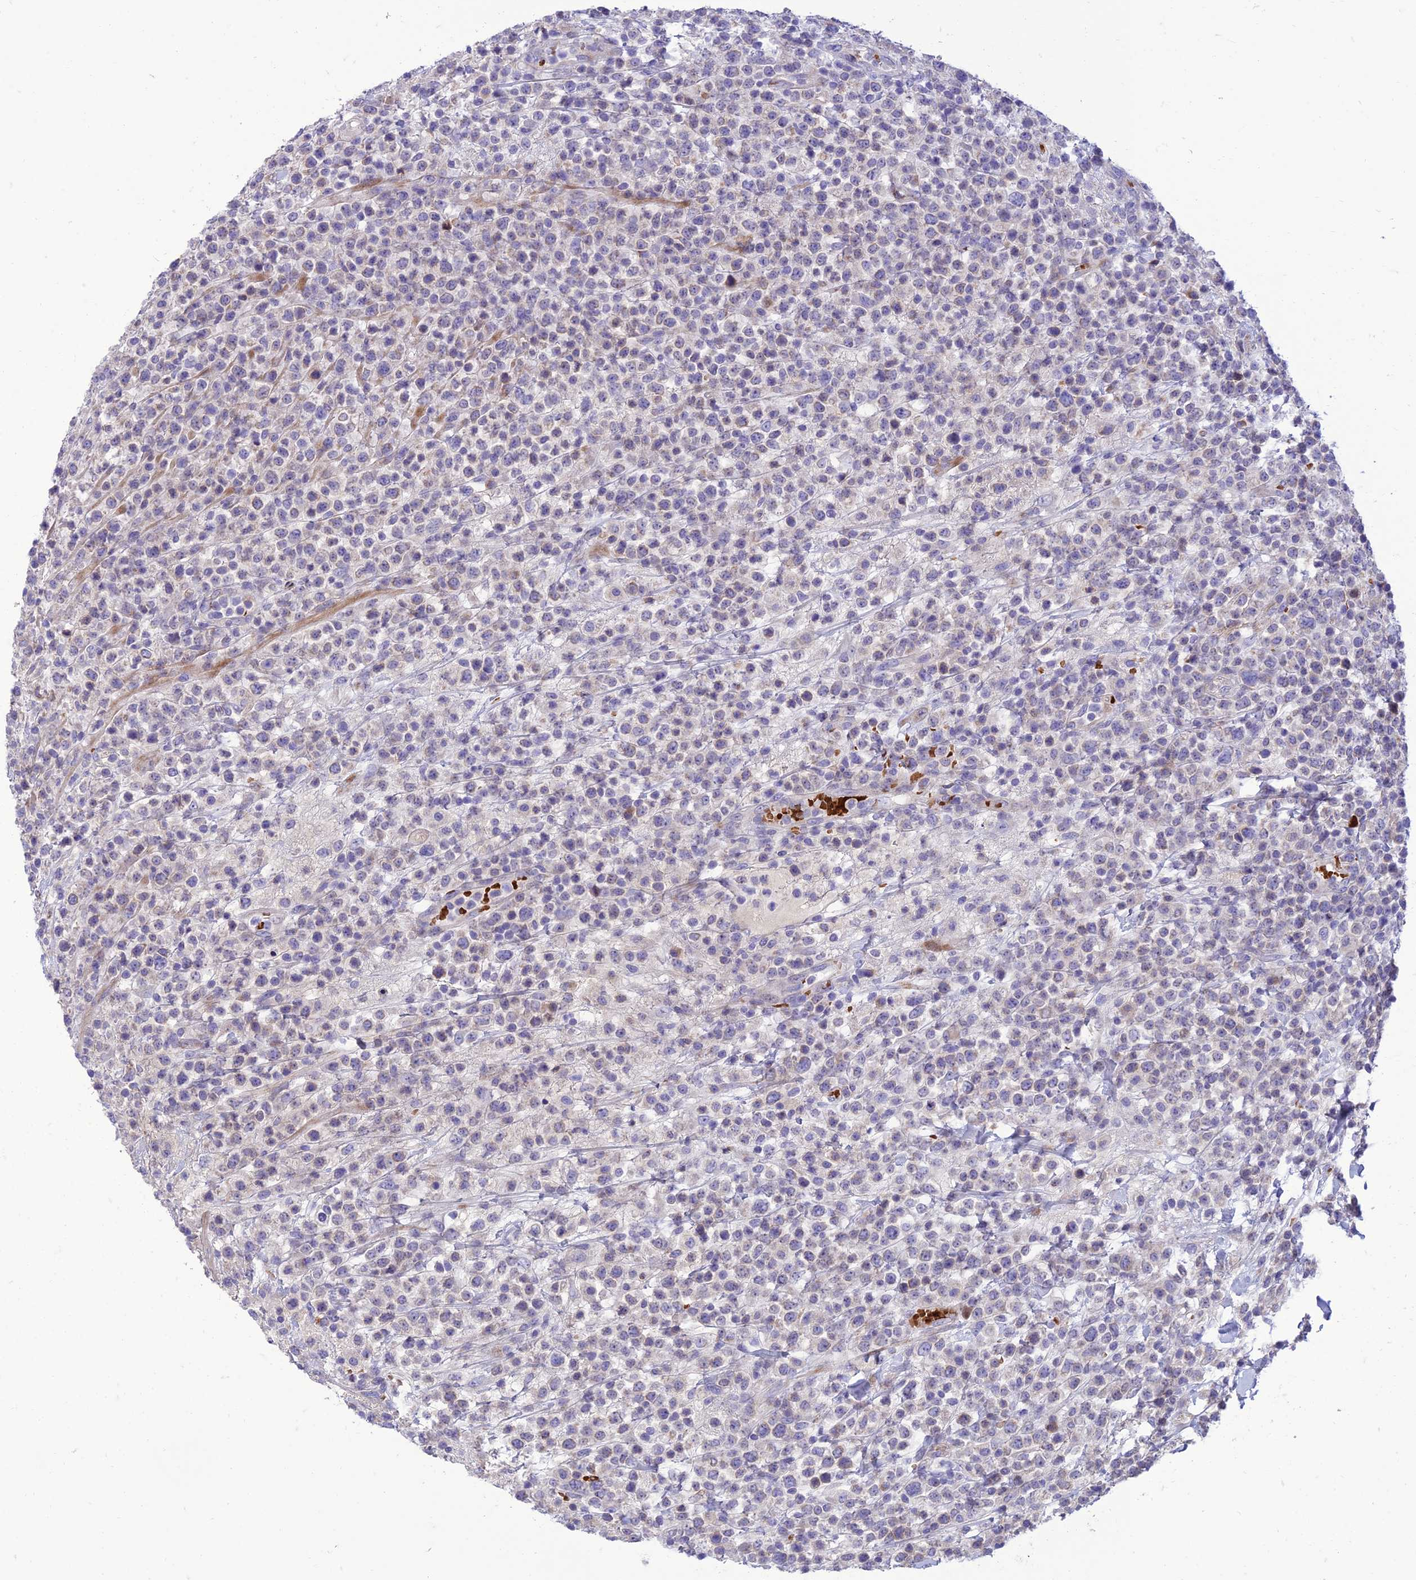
{"staining": {"intensity": "negative", "quantity": "none", "location": "none"}, "tissue": "lymphoma", "cell_type": "Tumor cells", "image_type": "cancer", "snomed": [{"axis": "morphology", "description": "Malignant lymphoma, non-Hodgkin's type, High grade"}, {"axis": "topography", "description": "Colon"}], "caption": "The micrograph demonstrates no staining of tumor cells in lymphoma.", "gene": "SEL1L3", "patient": {"sex": "female", "age": 53}}